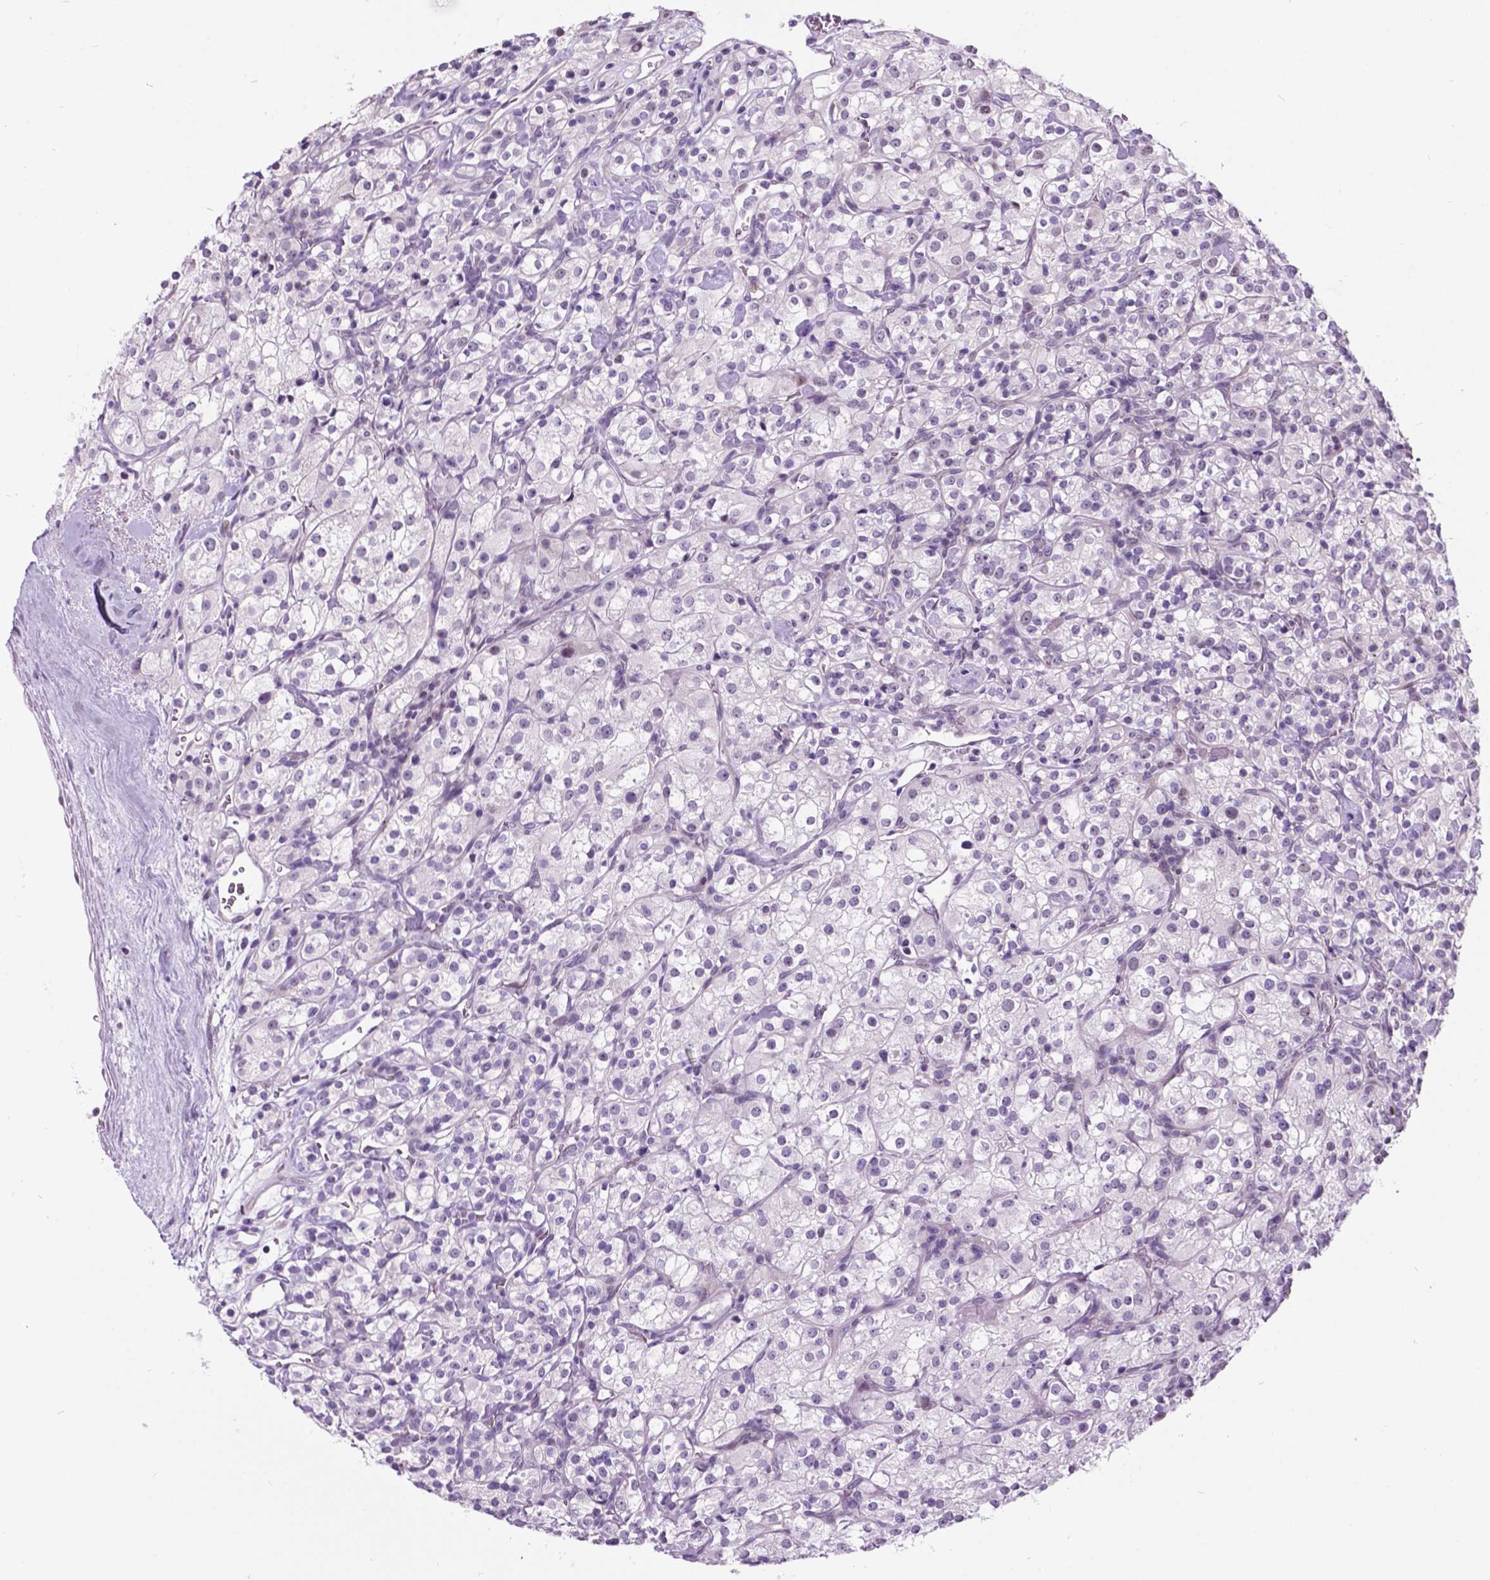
{"staining": {"intensity": "negative", "quantity": "none", "location": "none"}, "tissue": "renal cancer", "cell_type": "Tumor cells", "image_type": "cancer", "snomed": [{"axis": "morphology", "description": "Adenocarcinoma, NOS"}, {"axis": "topography", "description": "Kidney"}], "caption": "DAB immunohistochemical staining of renal cancer displays no significant positivity in tumor cells.", "gene": "DPF3", "patient": {"sex": "male", "age": 77}}